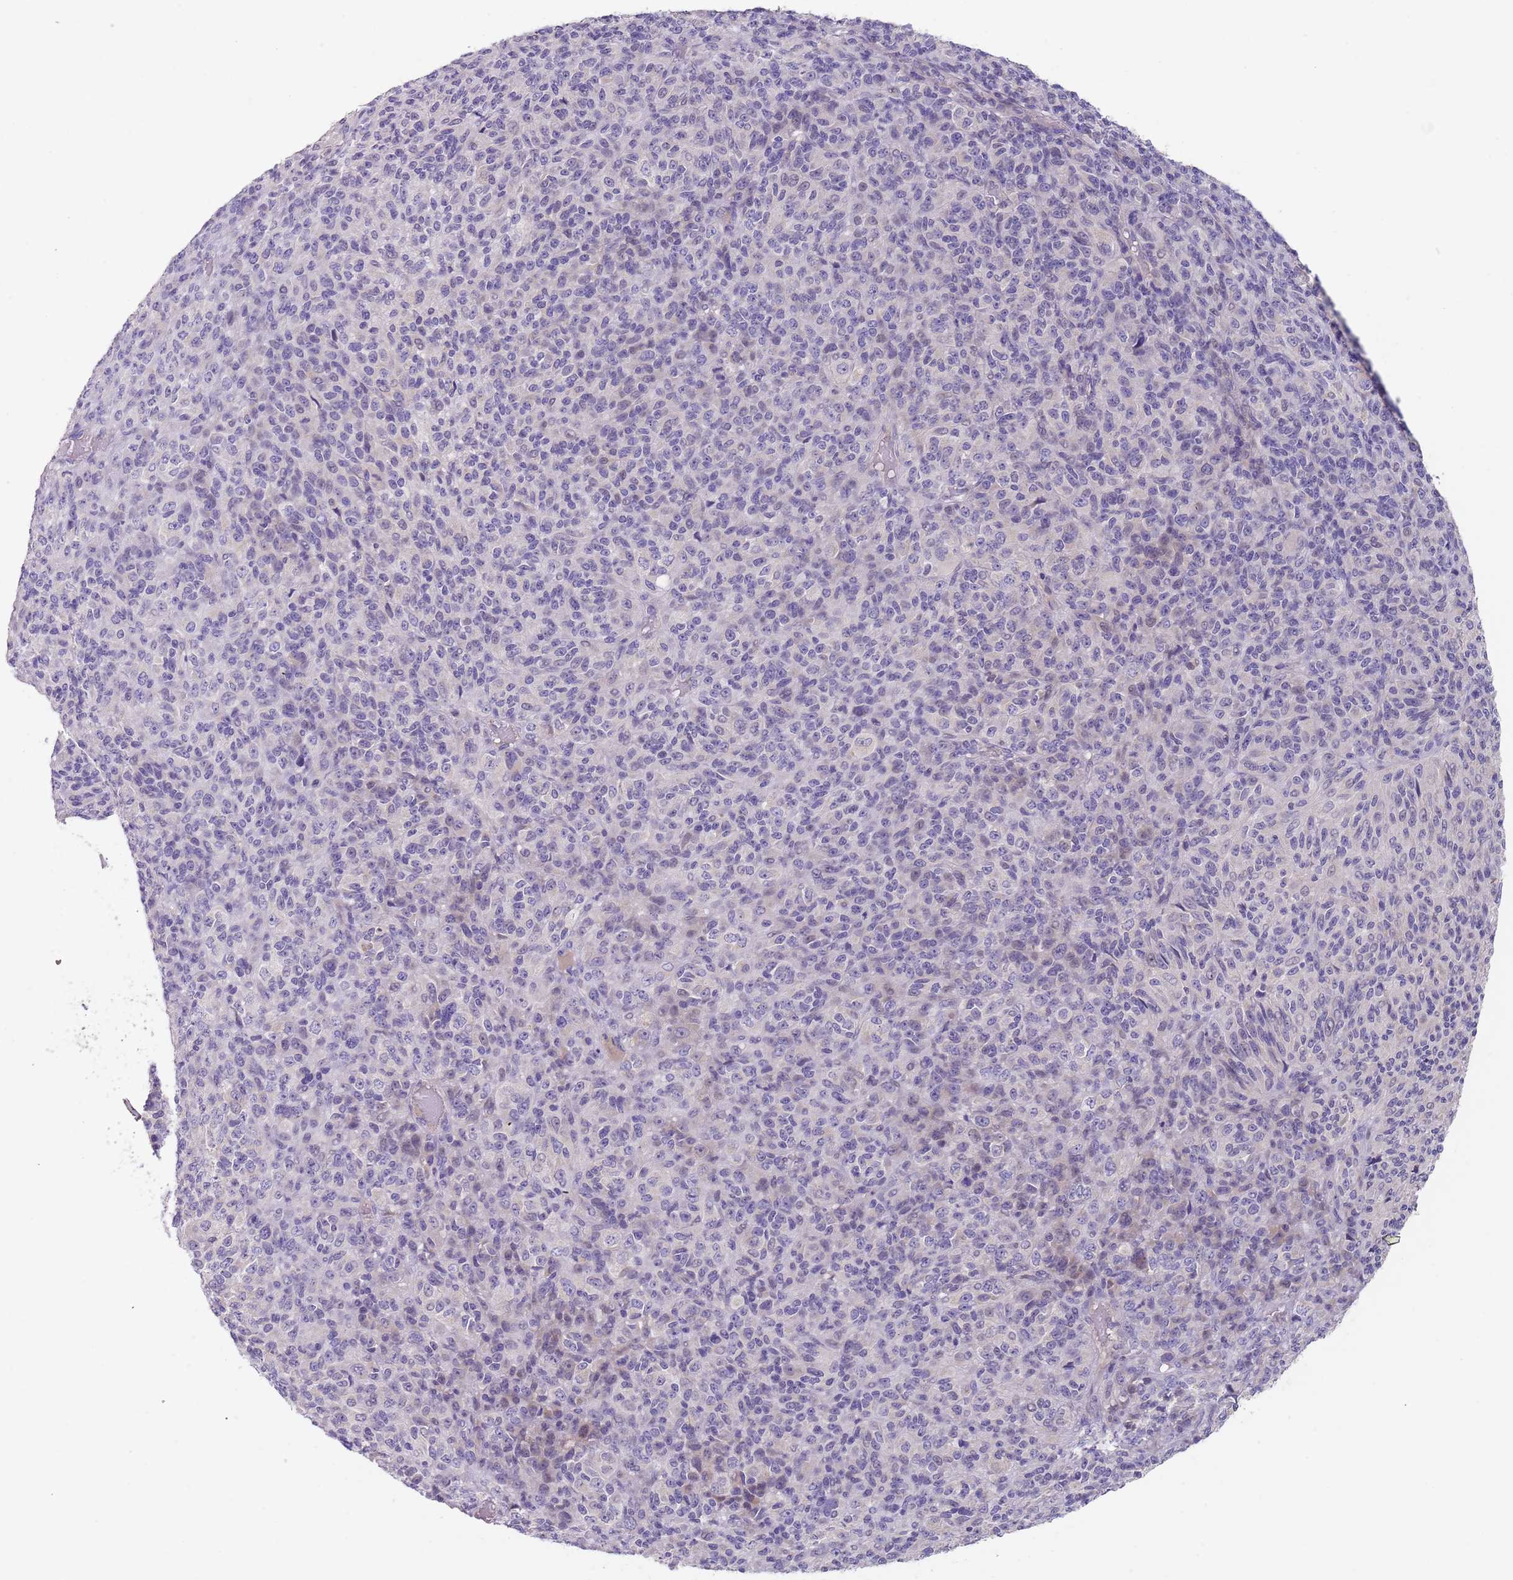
{"staining": {"intensity": "negative", "quantity": "none", "location": "none"}, "tissue": "melanoma", "cell_type": "Tumor cells", "image_type": "cancer", "snomed": [{"axis": "morphology", "description": "Malignant melanoma, Metastatic site"}, {"axis": "topography", "description": "Brain"}], "caption": "The micrograph reveals no significant positivity in tumor cells of melanoma.", "gene": "PRAC1", "patient": {"sex": "female", "age": 56}}